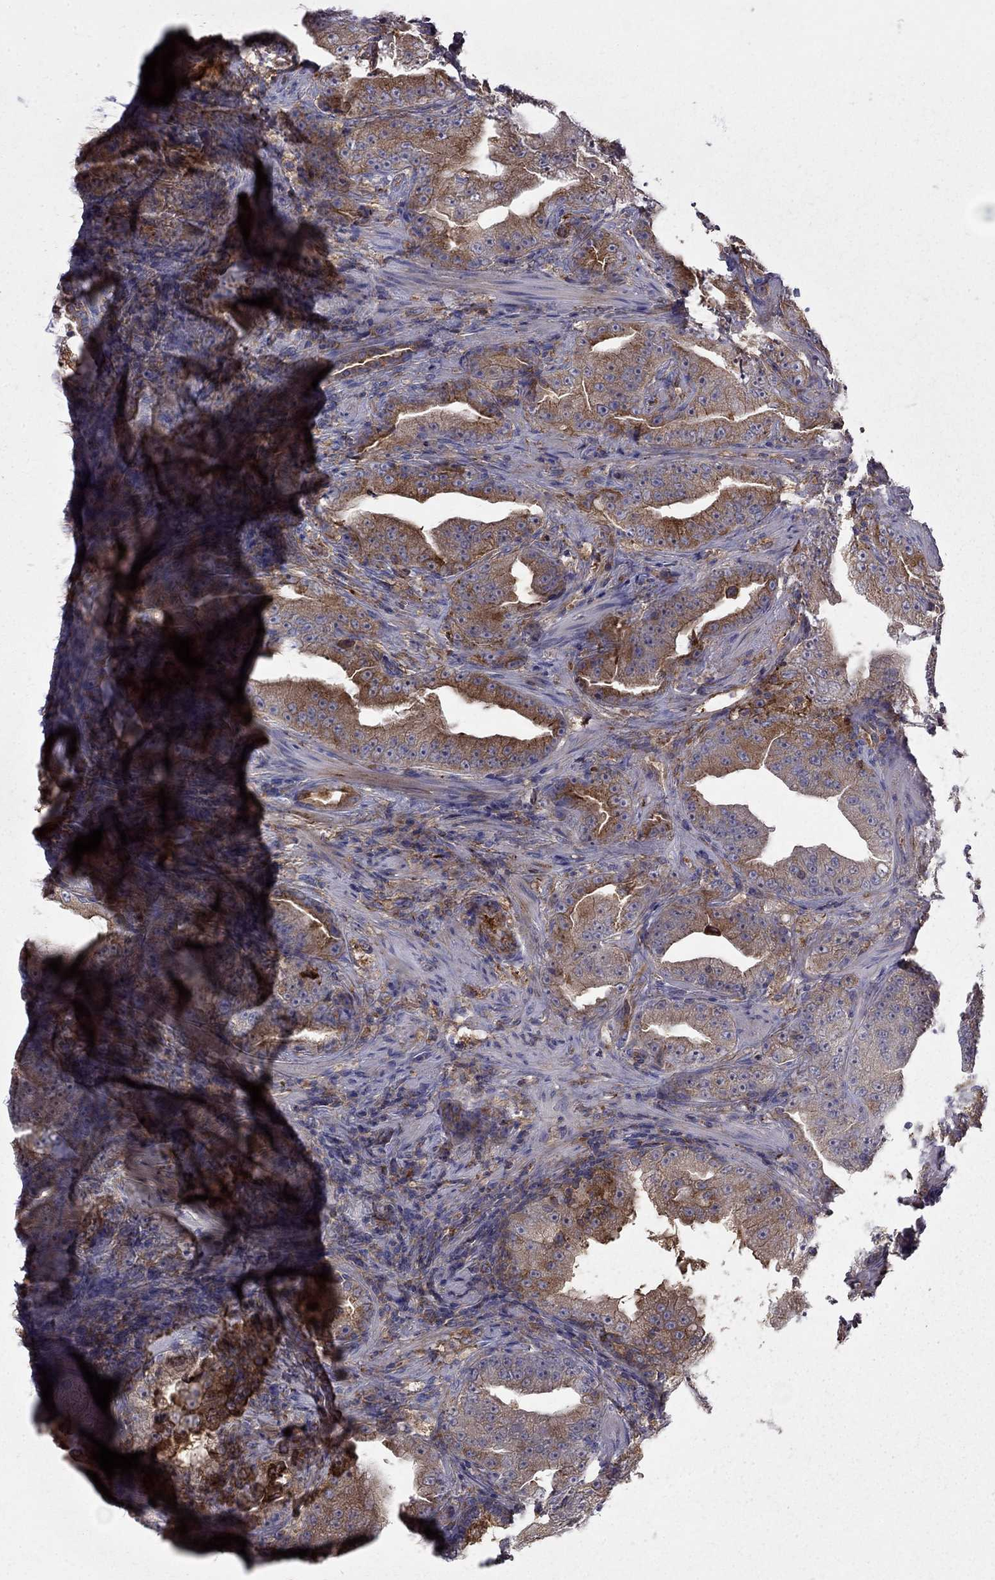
{"staining": {"intensity": "strong", "quantity": "25%-75%", "location": "cytoplasmic/membranous"}, "tissue": "prostate cancer", "cell_type": "Tumor cells", "image_type": "cancer", "snomed": [{"axis": "morphology", "description": "Adenocarcinoma, Low grade"}, {"axis": "topography", "description": "Prostate"}], "caption": "A photomicrograph showing strong cytoplasmic/membranous positivity in approximately 25%-75% of tumor cells in adenocarcinoma (low-grade) (prostate), as visualized by brown immunohistochemical staining.", "gene": "EIF4E3", "patient": {"sex": "male", "age": 62}}